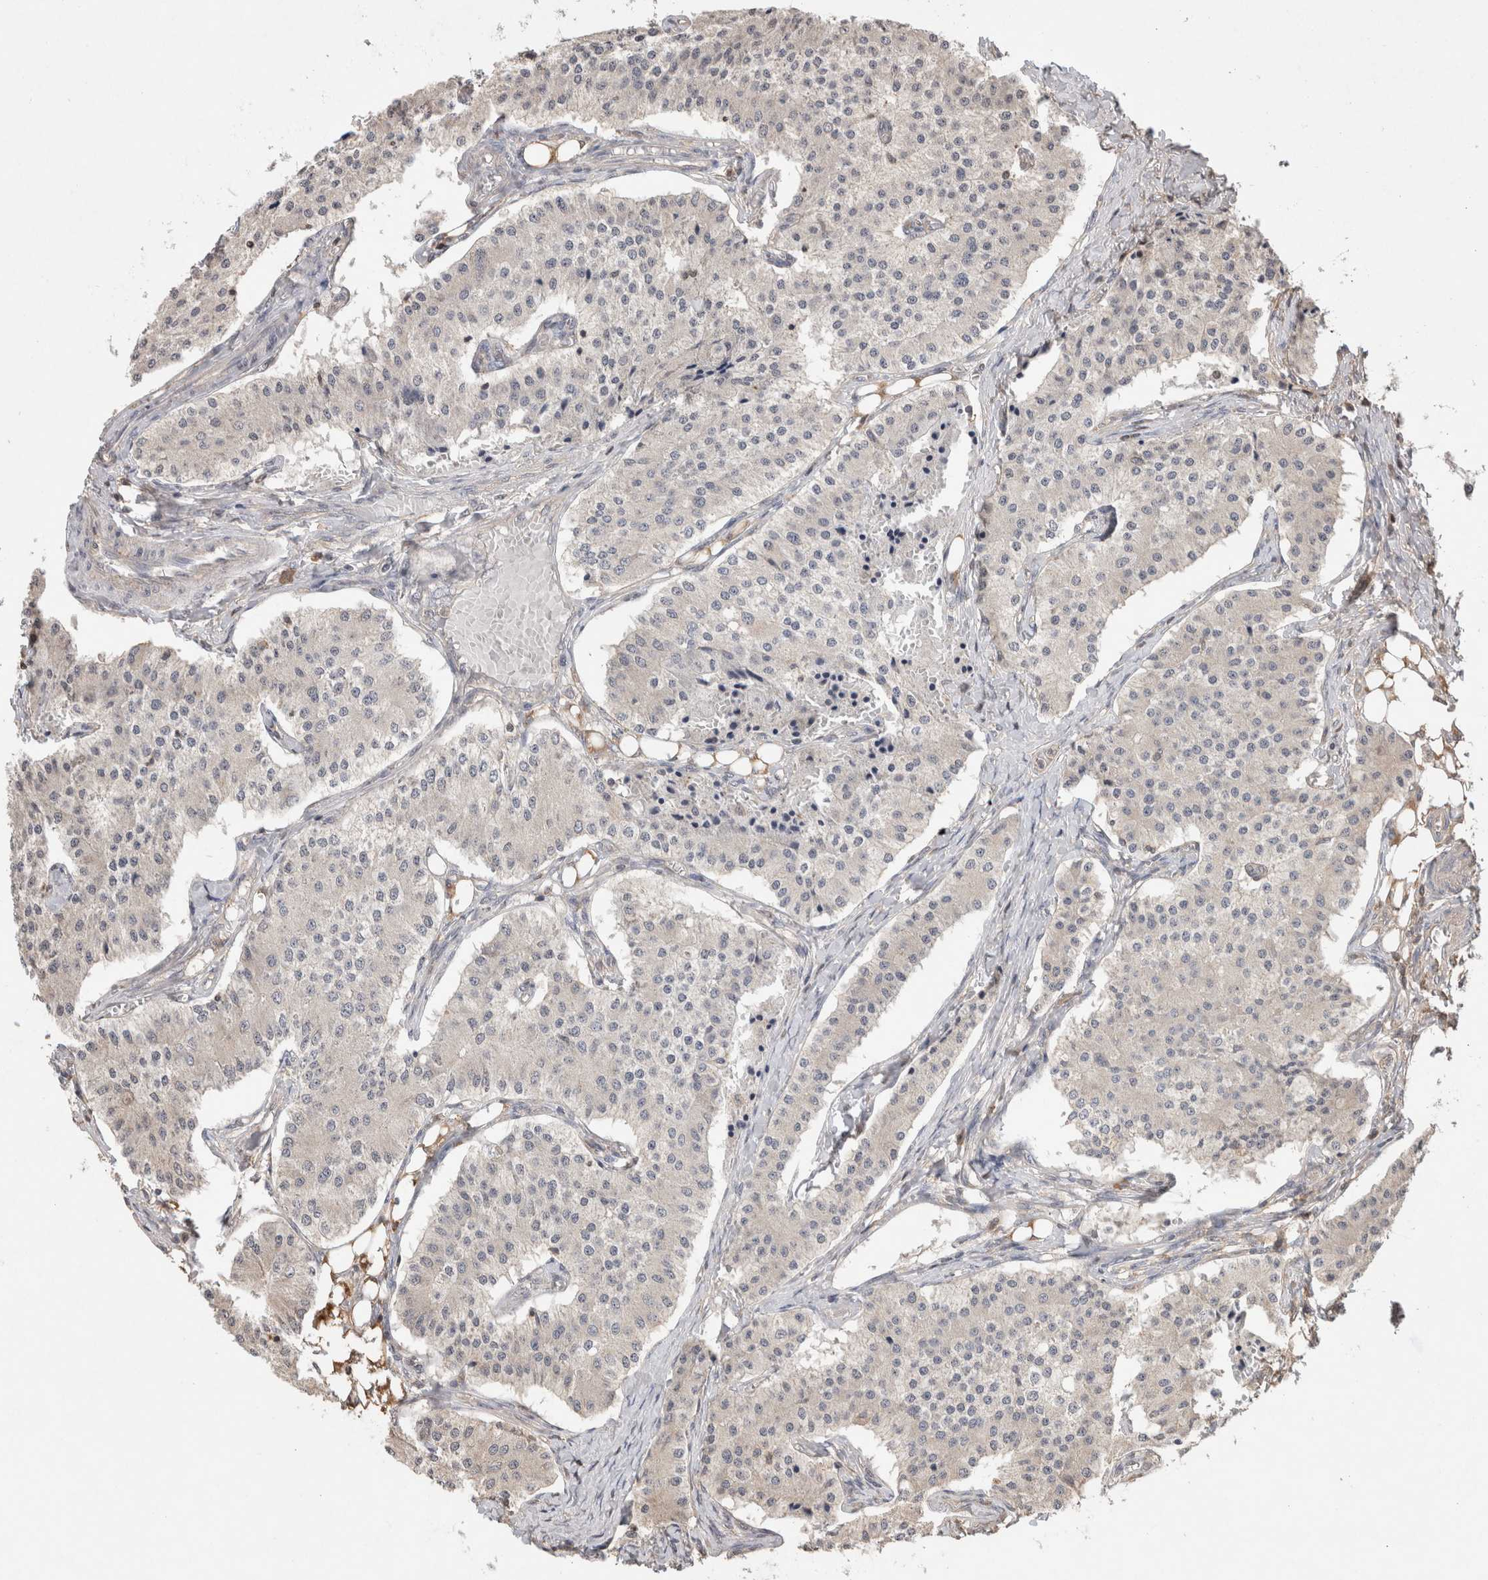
{"staining": {"intensity": "negative", "quantity": "none", "location": "none"}, "tissue": "carcinoid", "cell_type": "Tumor cells", "image_type": "cancer", "snomed": [{"axis": "morphology", "description": "Carcinoid, malignant, NOS"}, {"axis": "topography", "description": "Colon"}], "caption": "A high-resolution image shows immunohistochemistry staining of malignant carcinoid, which displays no significant positivity in tumor cells. Brightfield microscopy of immunohistochemistry stained with DAB (3,3'-diaminobenzidine) (brown) and hematoxylin (blue), captured at high magnification.", "gene": "TRIM5", "patient": {"sex": "female", "age": 52}}